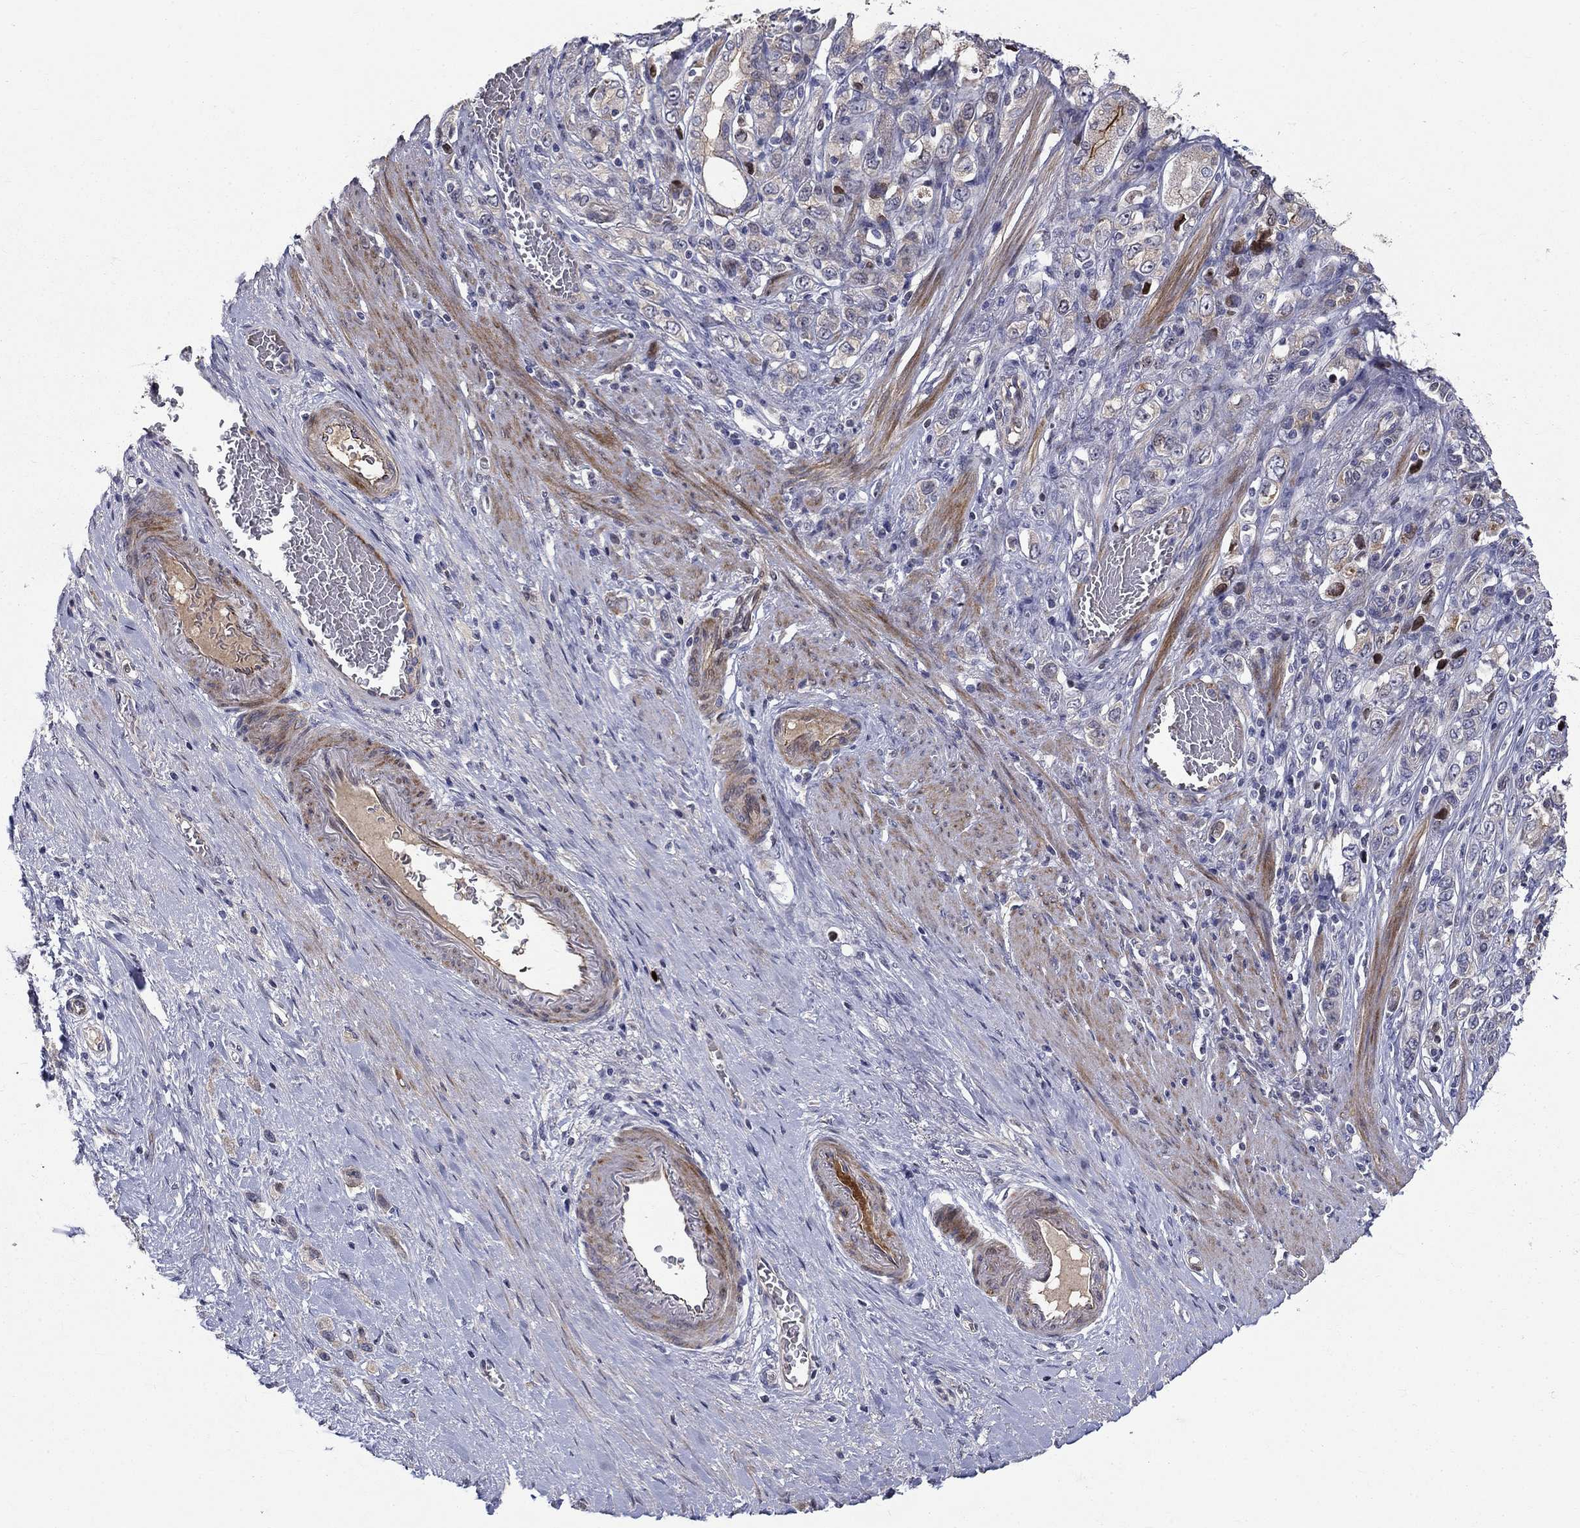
{"staining": {"intensity": "weak", "quantity": "25%-75%", "location": "cytoplasmic/membranous"}, "tissue": "stomach cancer", "cell_type": "Tumor cells", "image_type": "cancer", "snomed": [{"axis": "morphology", "description": "Normal tissue, NOS"}, {"axis": "morphology", "description": "Adenocarcinoma, NOS"}, {"axis": "morphology", "description": "Adenocarcinoma, High grade"}, {"axis": "topography", "description": "Stomach, upper"}, {"axis": "topography", "description": "Stomach"}], "caption": "Immunohistochemical staining of stomach adenocarcinoma (high-grade) exhibits low levels of weak cytoplasmic/membranous expression in approximately 25%-75% of tumor cells. (brown staining indicates protein expression, while blue staining denotes nuclei).", "gene": "SLC1A1", "patient": {"sex": "female", "age": 65}}